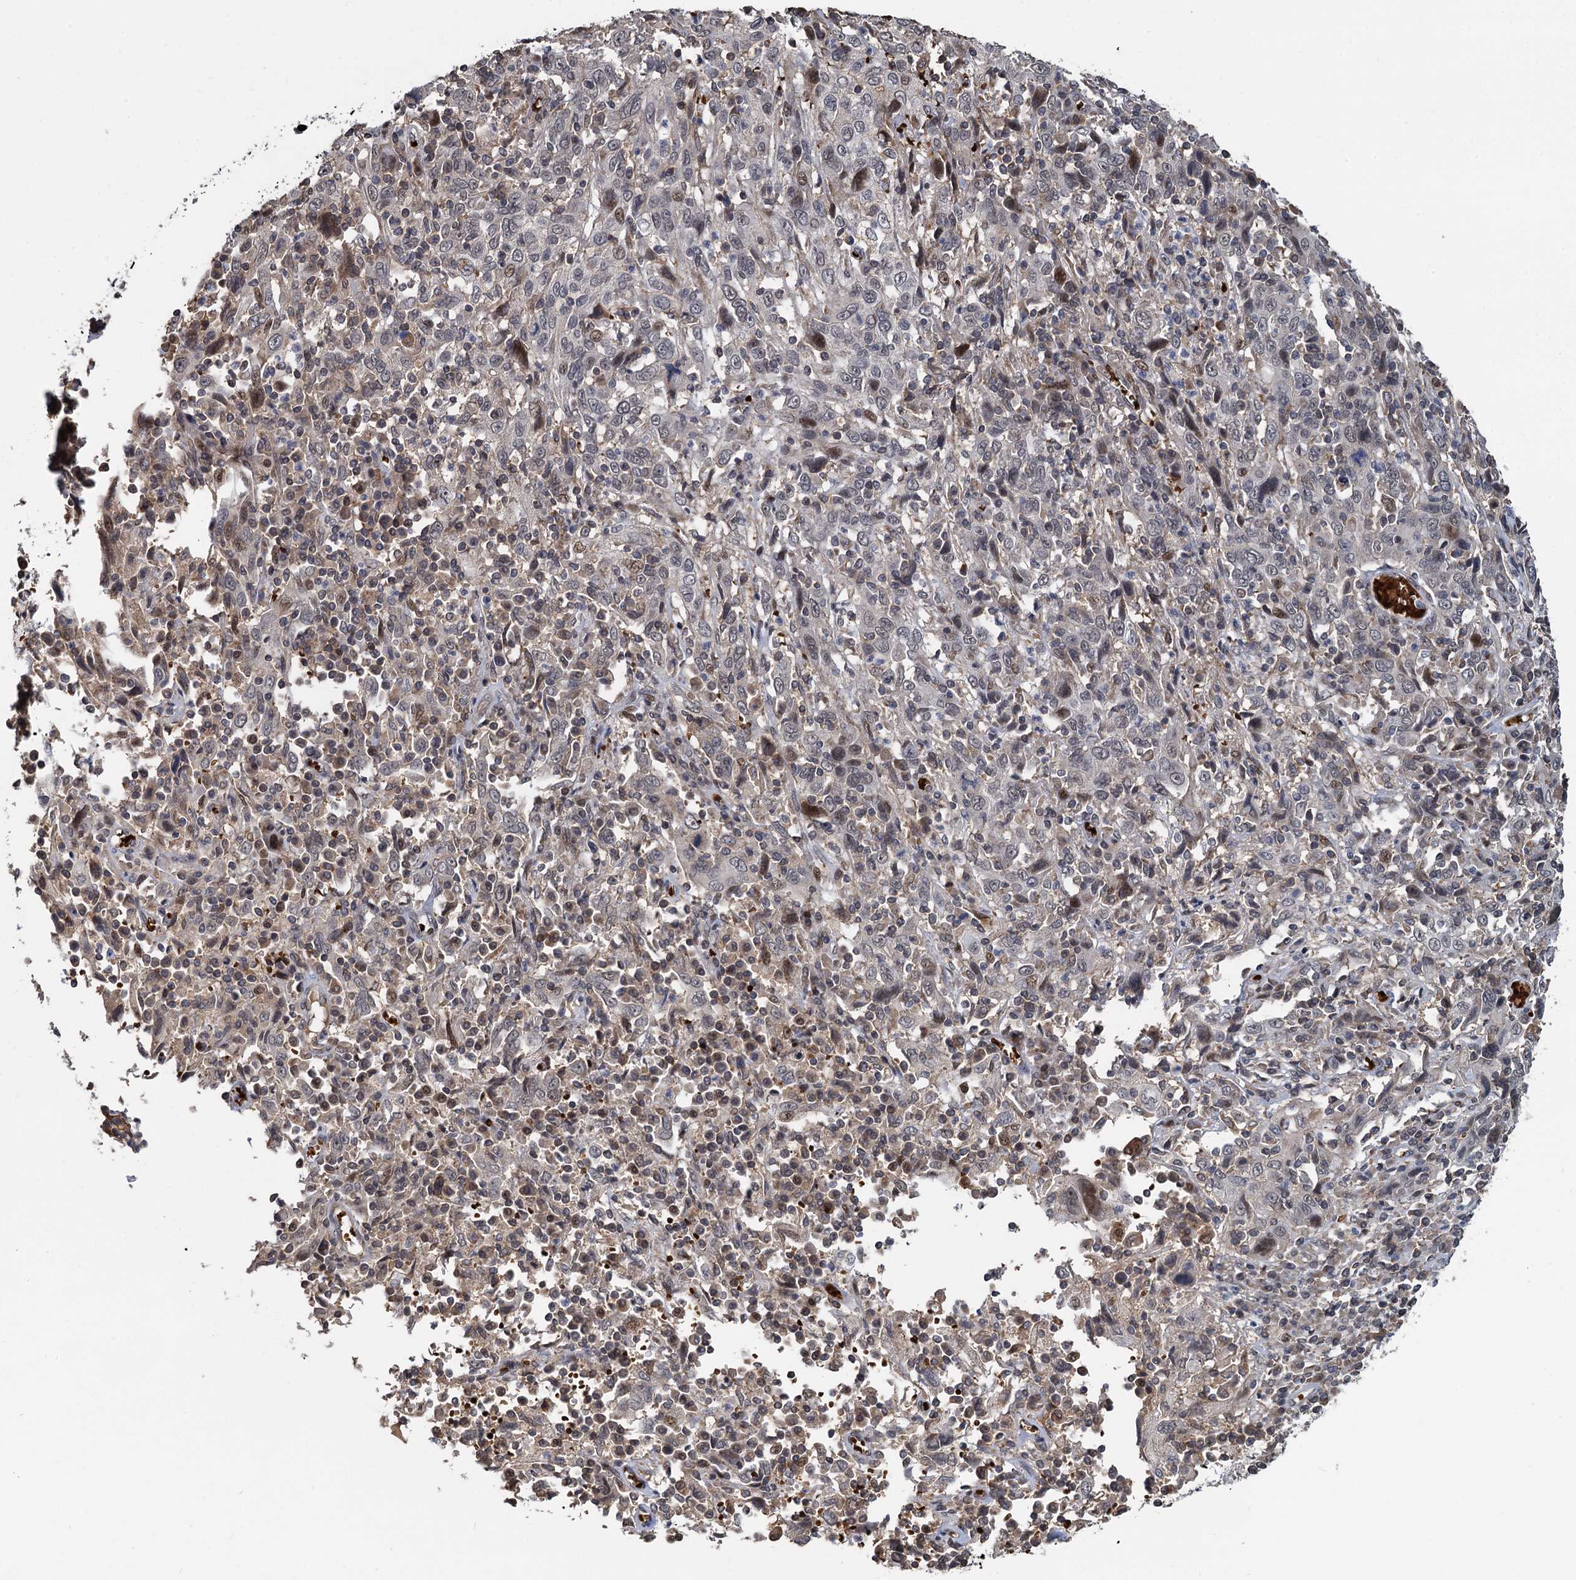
{"staining": {"intensity": "weak", "quantity": "25%-75%", "location": "nuclear"}, "tissue": "cervical cancer", "cell_type": "Tumor cells", "image_type": "cancer", "snomed": [{"axis": "morphology", "description": "Squamous cell carcinoma, NOS"}, {"axis": "topography", "description": "Cervix"}], "caption": "Cervical cancer (squamous cell carcinoma) stained with a brown dye displays weak nuclear positive positivity in approximately 25%-75% of tumor cells.", "gene": "FANCI", "patient": {"sex": "female", "age": 46}}